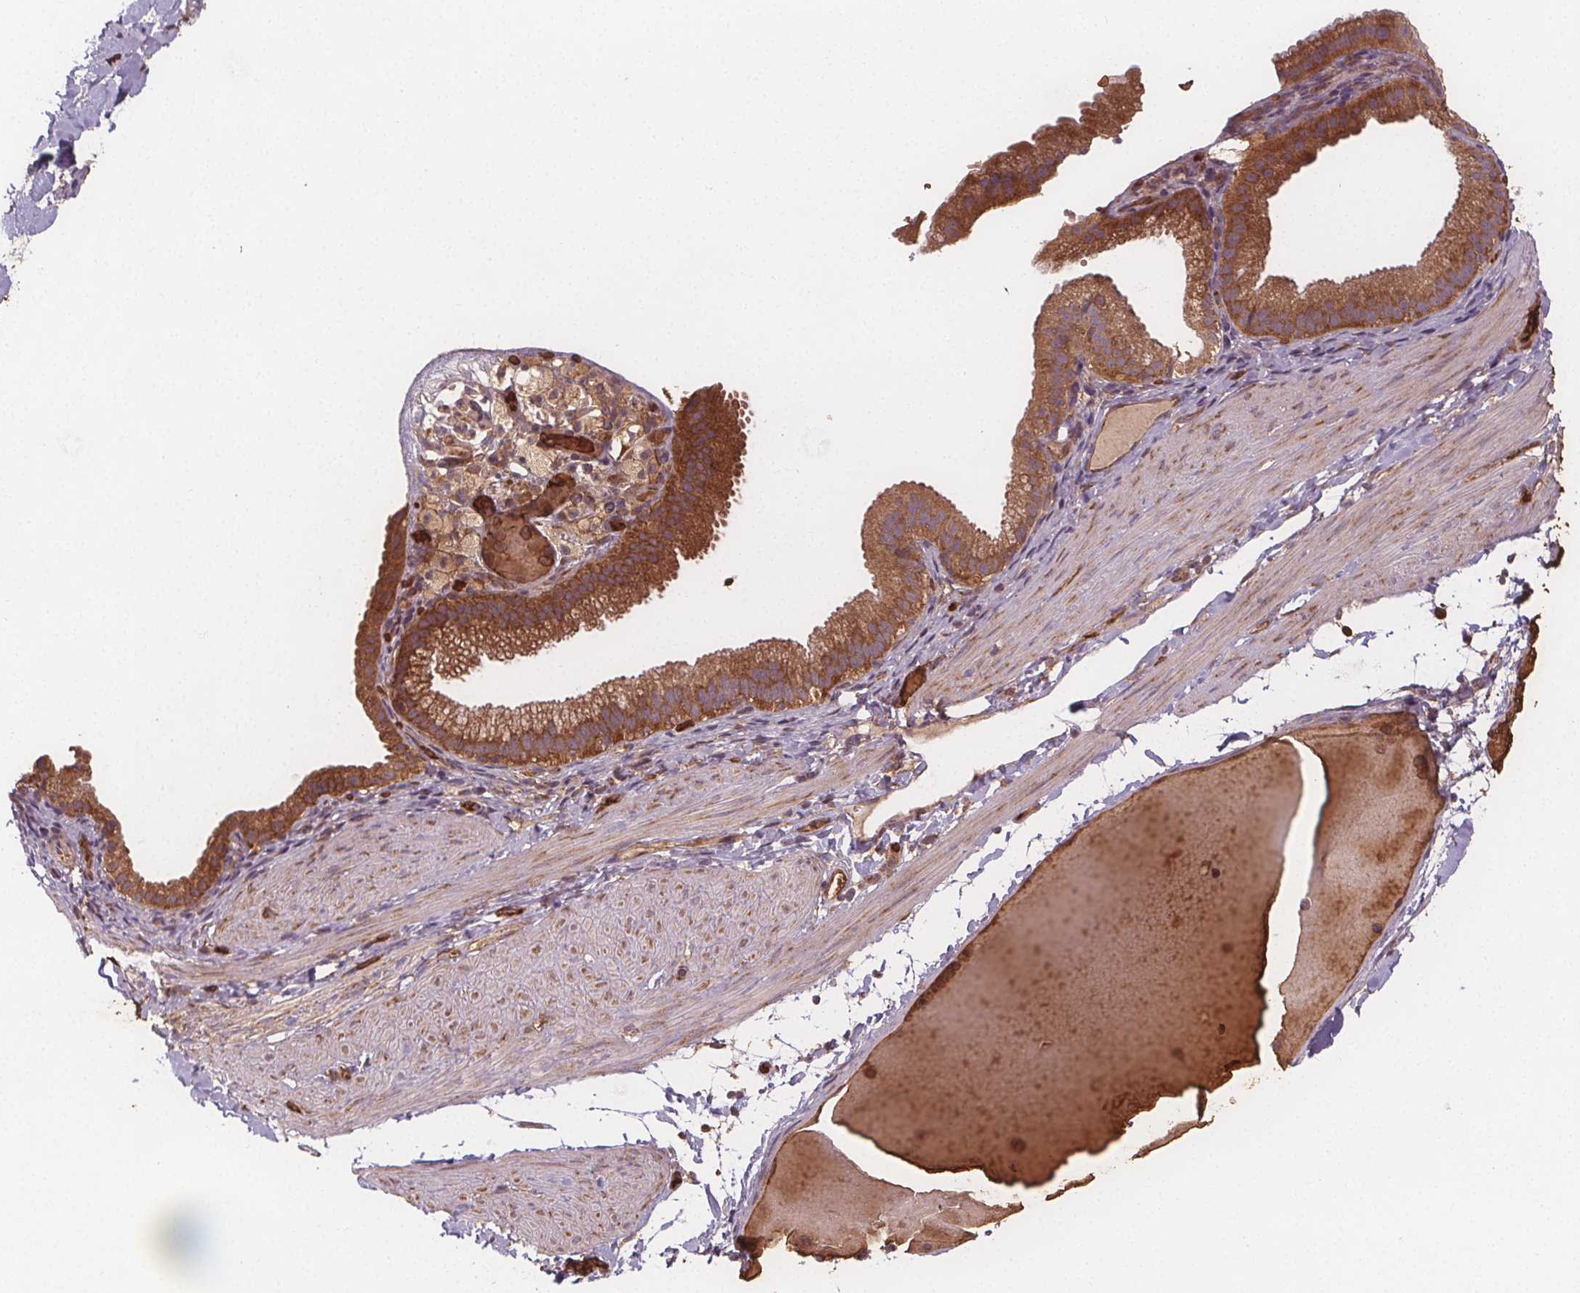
{"staining": {"intensity": "negative", "quantity": "none", "location": "none"}, "tissue": "adipose tissue", "cell_type": "Adipocytes", "image_type": "normal", "snomed": [{"axis": "morphology", "description": "Normal tissue, NOS"}, {"axis": "topography", "description": "Gallbladder"}, {"axis": "topography", "description": "Peripheral nerve tissue"}], "caption": "DAB (3,3'-diaminobenzidine) immunohistochemical staining of unremarkable human adipose tissue shows no significant positivity in adipocytes.", "gene": "EIF3D", "patient": {"sex": "female", "age": 45}}